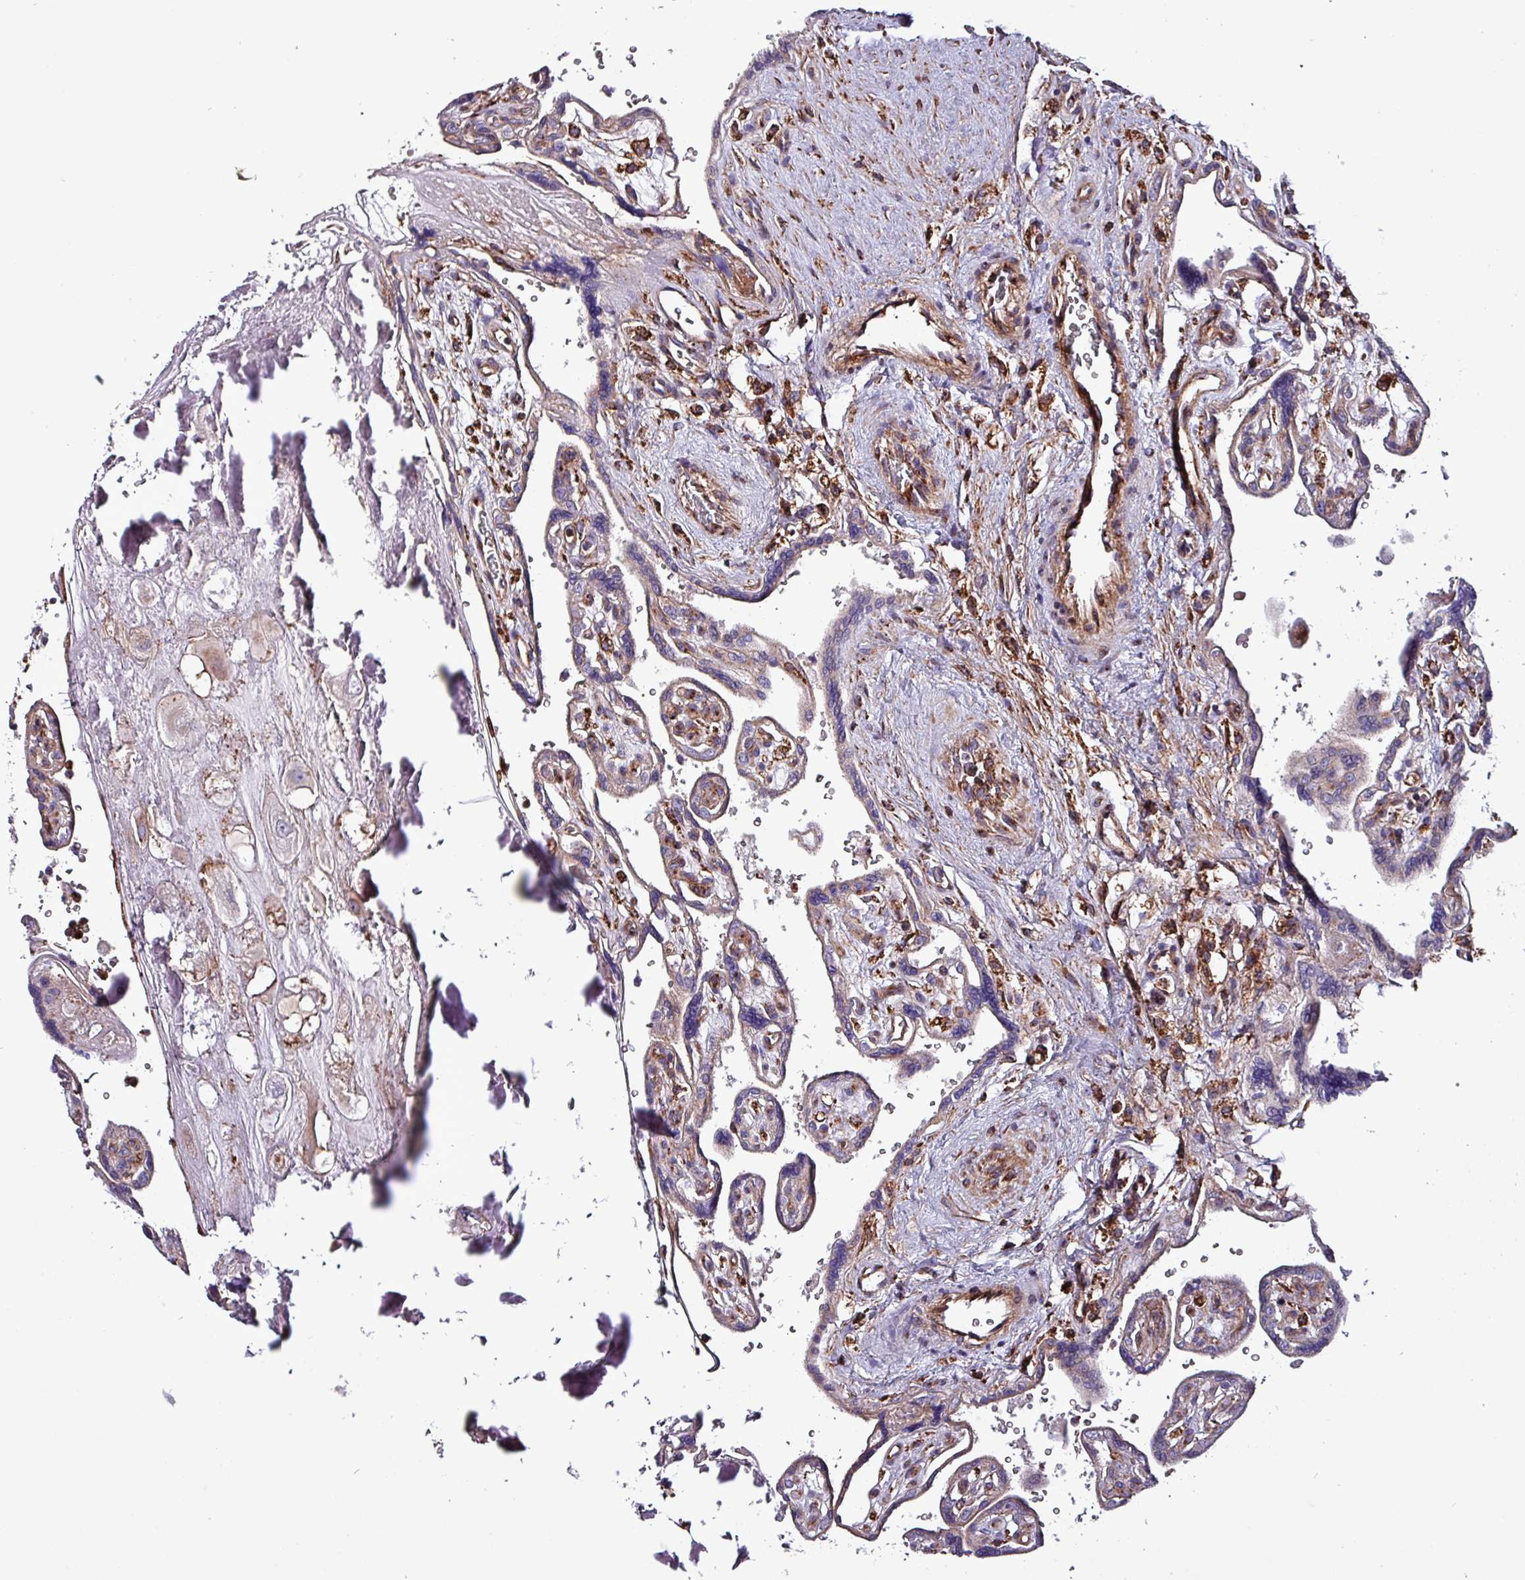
{"staining": {"intensity": "negative", "quantity": "none", "location": "none"}, "tissue": "placenta", "cell_type": "Decidual cells", "image_type": "normal", "snomed": [{"axis": "morphology", "description": "Normal tissue, NOS"}, {"axis": "topography", "description": "Placenta"}], "caption": "The histopathology image demonstrates no staining of decidual cells in benign placenta. (Stains: DAB immunohistochemistry (IHC) with hematoxylin counter stain, Microscopy: brightfield microscopy at high magnification).", "gene": "VAMP4", "patient": {"sex": "female", "age": 39}}